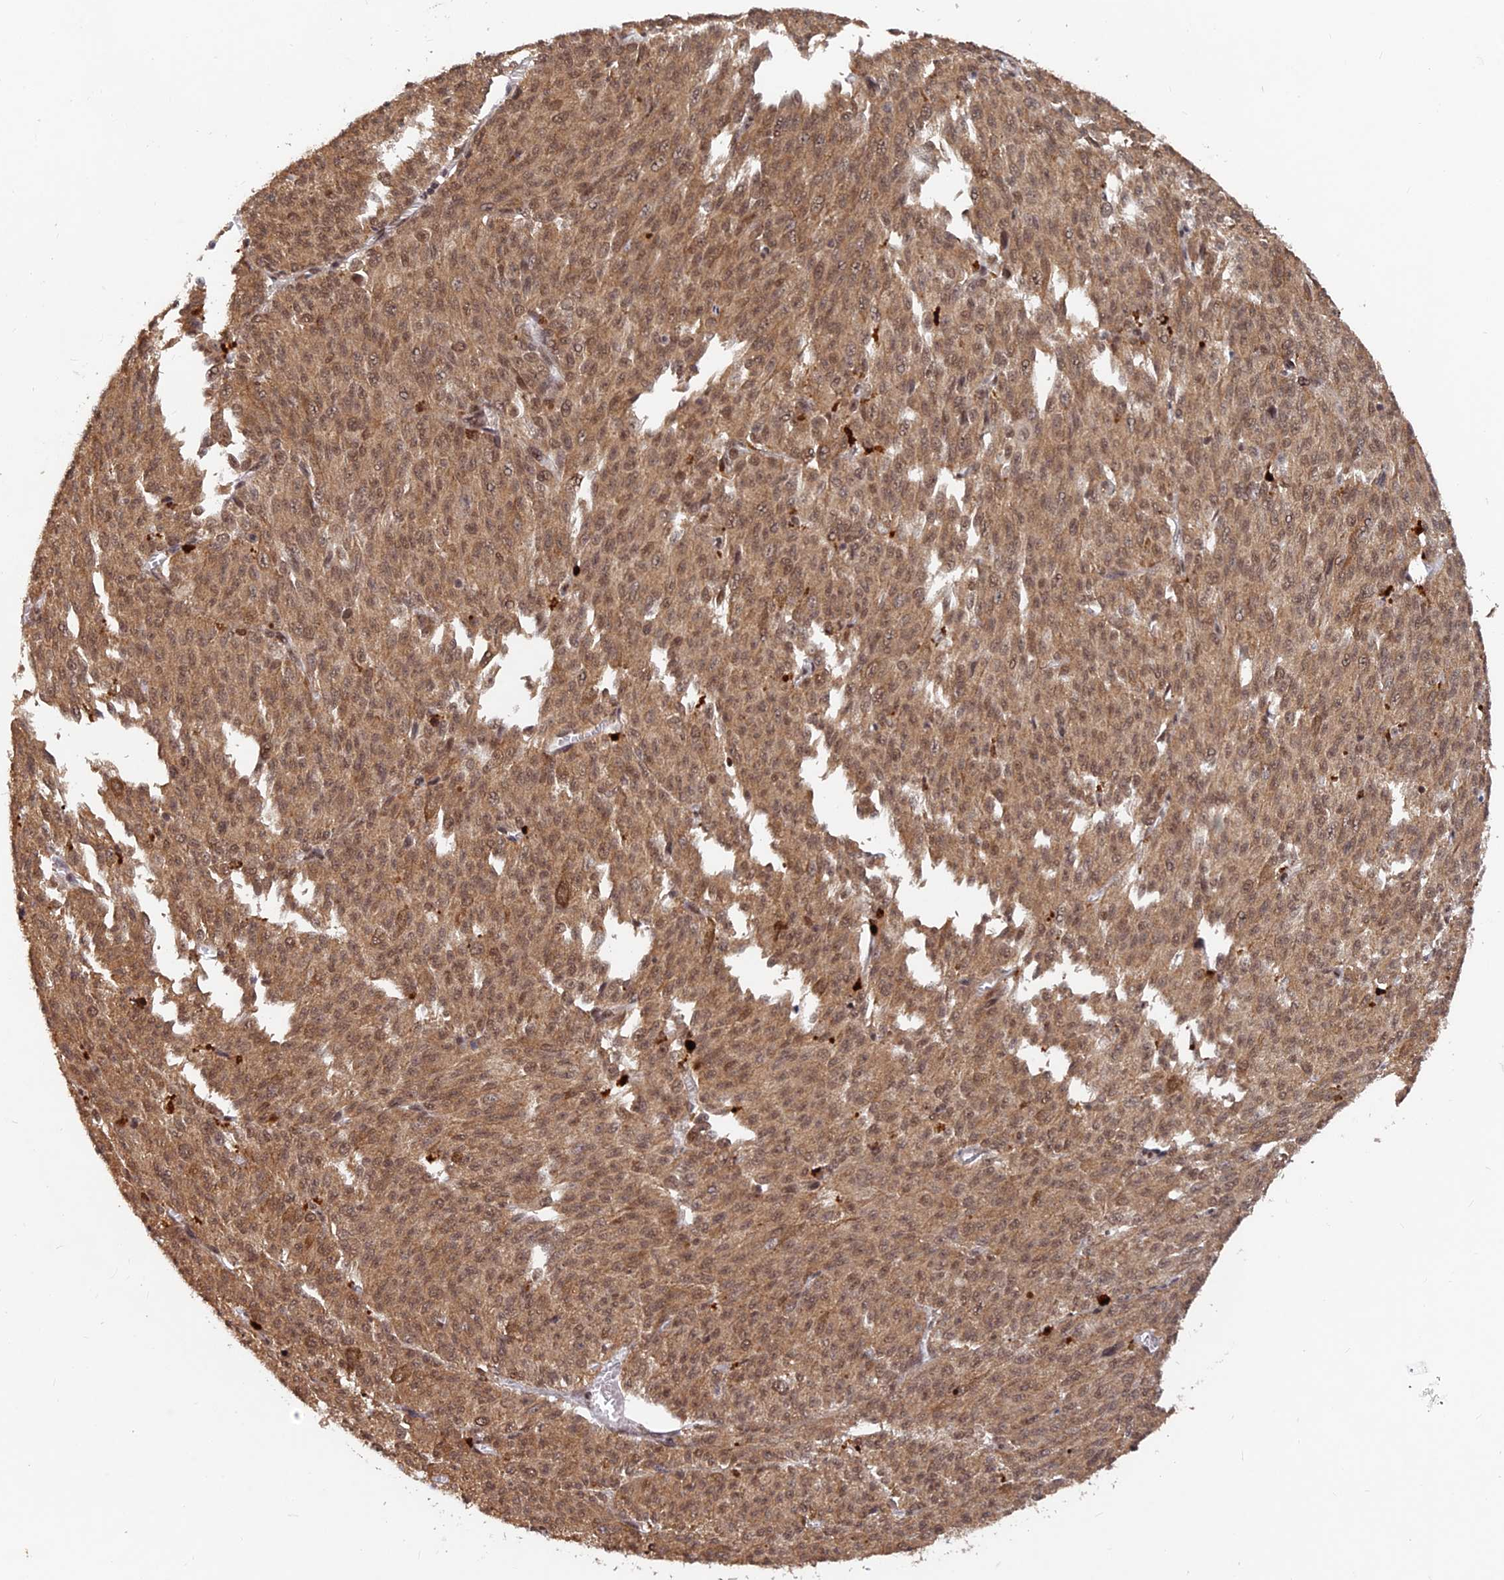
{"staining": {"intensity": "moderate", "quantity": ">75%", "location": "cytoplasmic/membranous,nuclear"}, "tissue": "melanoma", "cell_type": "Tumor cells", "image_type": "cancer", "snomed": [{"axis": "morphology", "description": "Malignant melanoma, NOS"}, {"axis": "topography", "description": "Skin"}], "caption": "About >75% of tumor cells in melanoma exhibit moderate cytoplasmic/membranous and nuclear protein expression as visualized by brown immunohistochemical staining.", "gene": "FAM53C", "patient": {"sex": "female", "age": 52}}